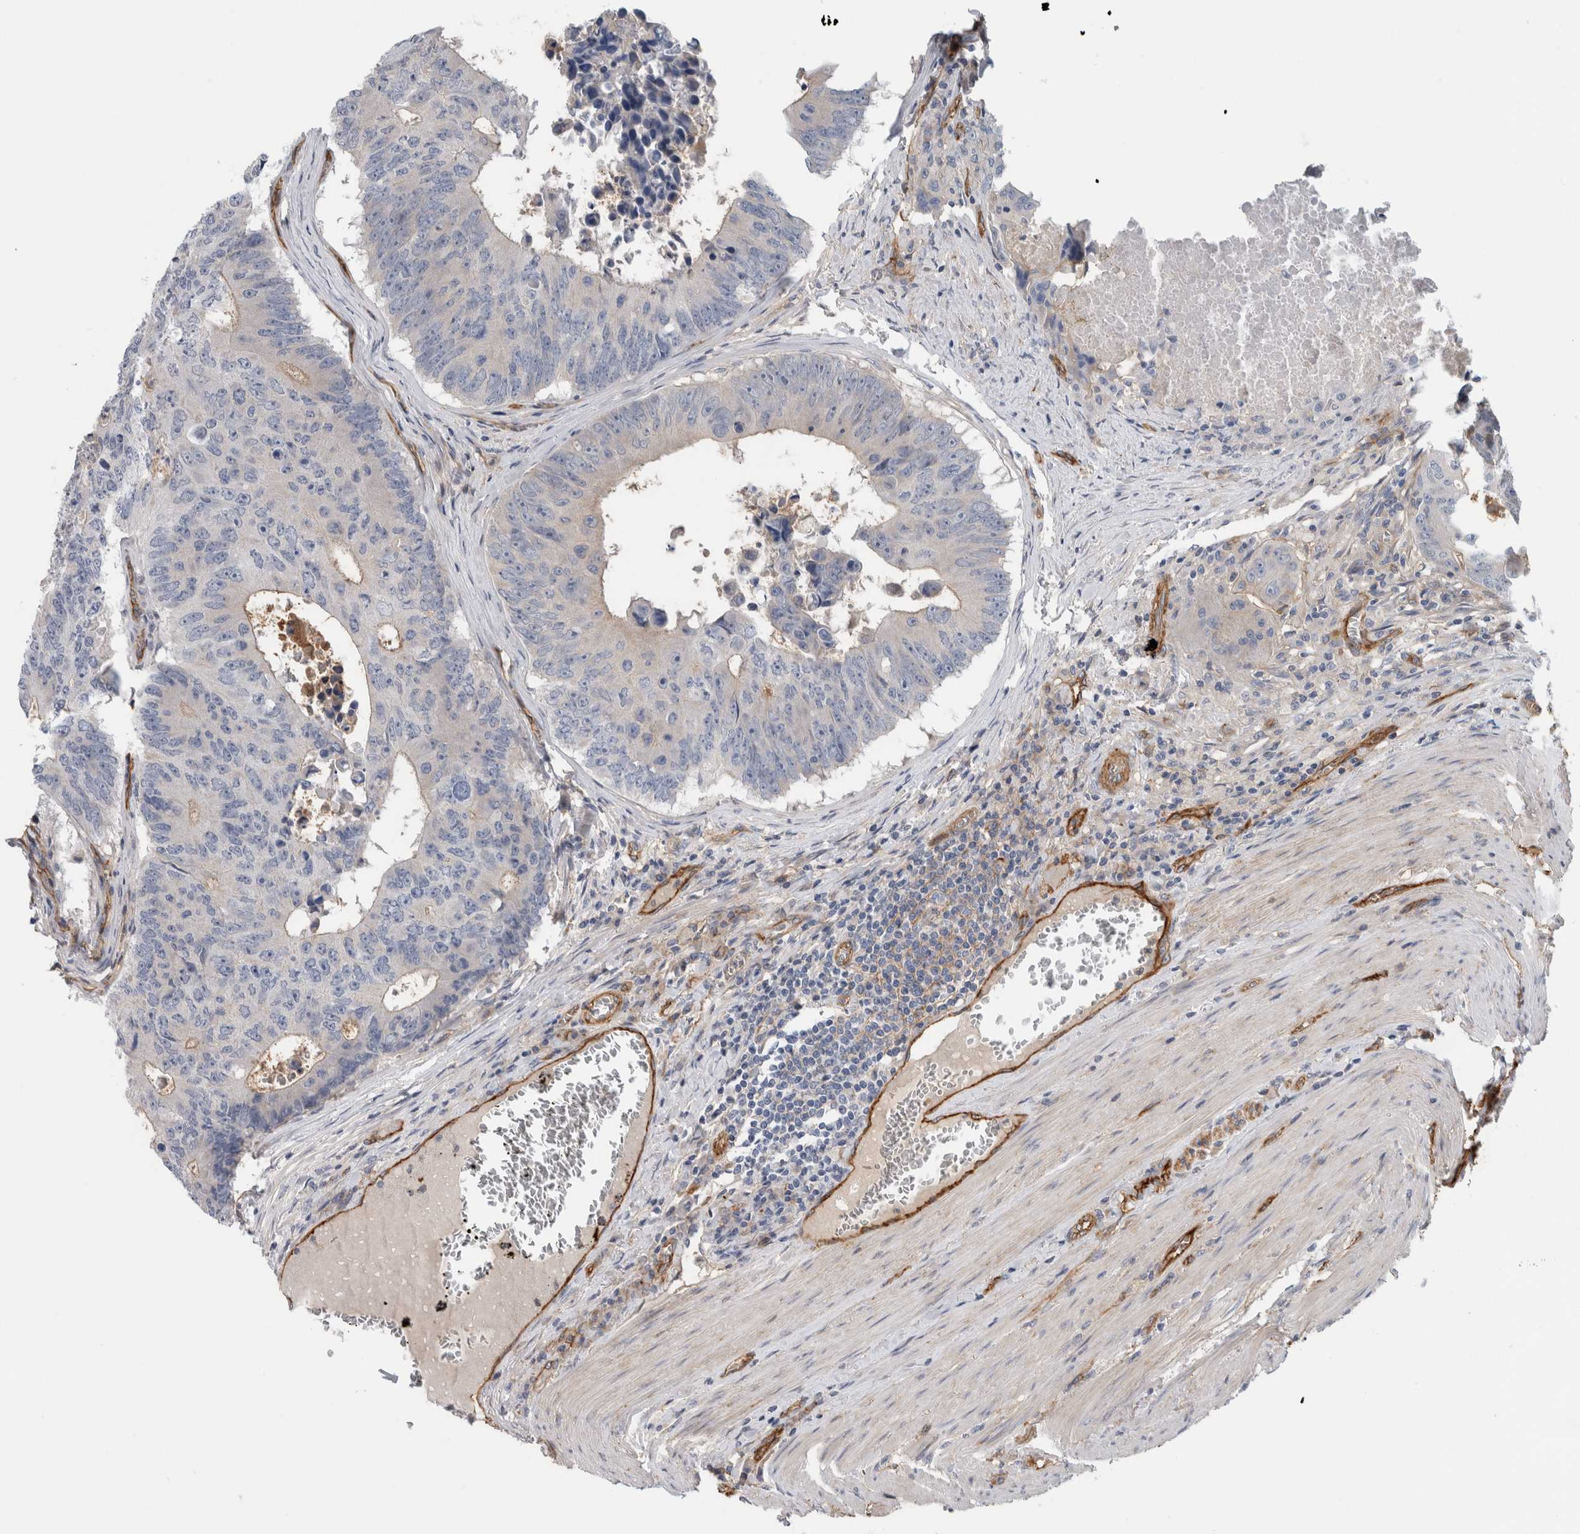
{"staining": {"intensity": "negative", "quantity": "none", "location": "none"}, "tissue": "colorectal cancer", "cell_type": "Tumor cells", "image_type": "cancer", "snomed": [{"axis": "morphology", "description": "Adenocarcinoma, NOS"}, {"axis": "topography", "description": "Colon"}], "caption": "Tumor cells show no significant staining in colorectal adenocarcinoma.", "gene": "CD59", "patient": {"sex": "male", "age": 87}}